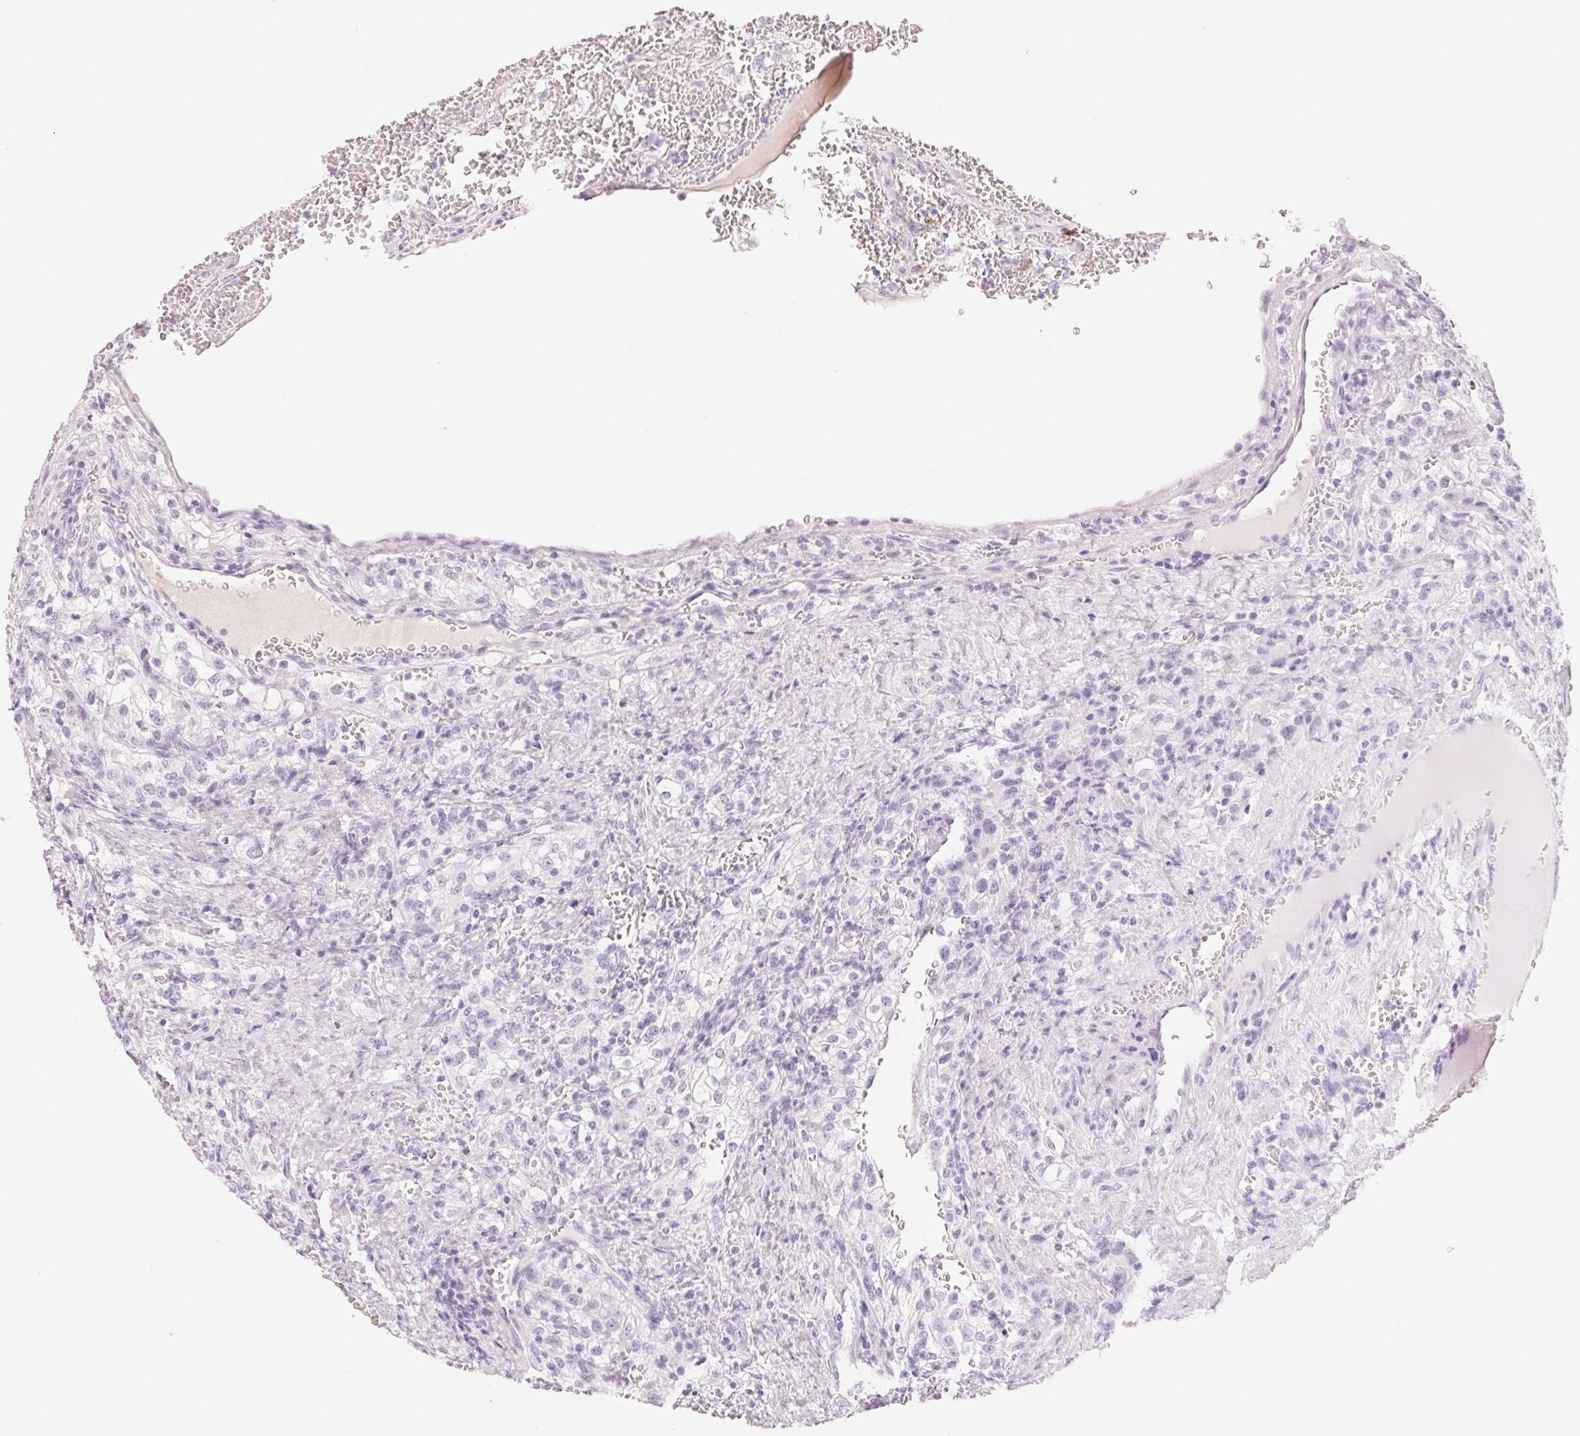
{"staining": {"intensity": "negative", "quantity": "none", "location": "none"}, "tissue": "renal cancer", "cell_type": "Tumor cells", "image_type": "cancer", "snomed": [{"axis": "morphology", "description": "Adenocarcinoma, NOS"}, {"axis": "topography", "description": "Kidney"}], "caption": "High power microscopy photomicrograph of an immunohistochemistry (IHC) image of renal cancer (adenocarcinoma), revealing no significant expression in tumor cells.", "gene": "CFHR2", "patient": {"sex": "female", "age": 74}}